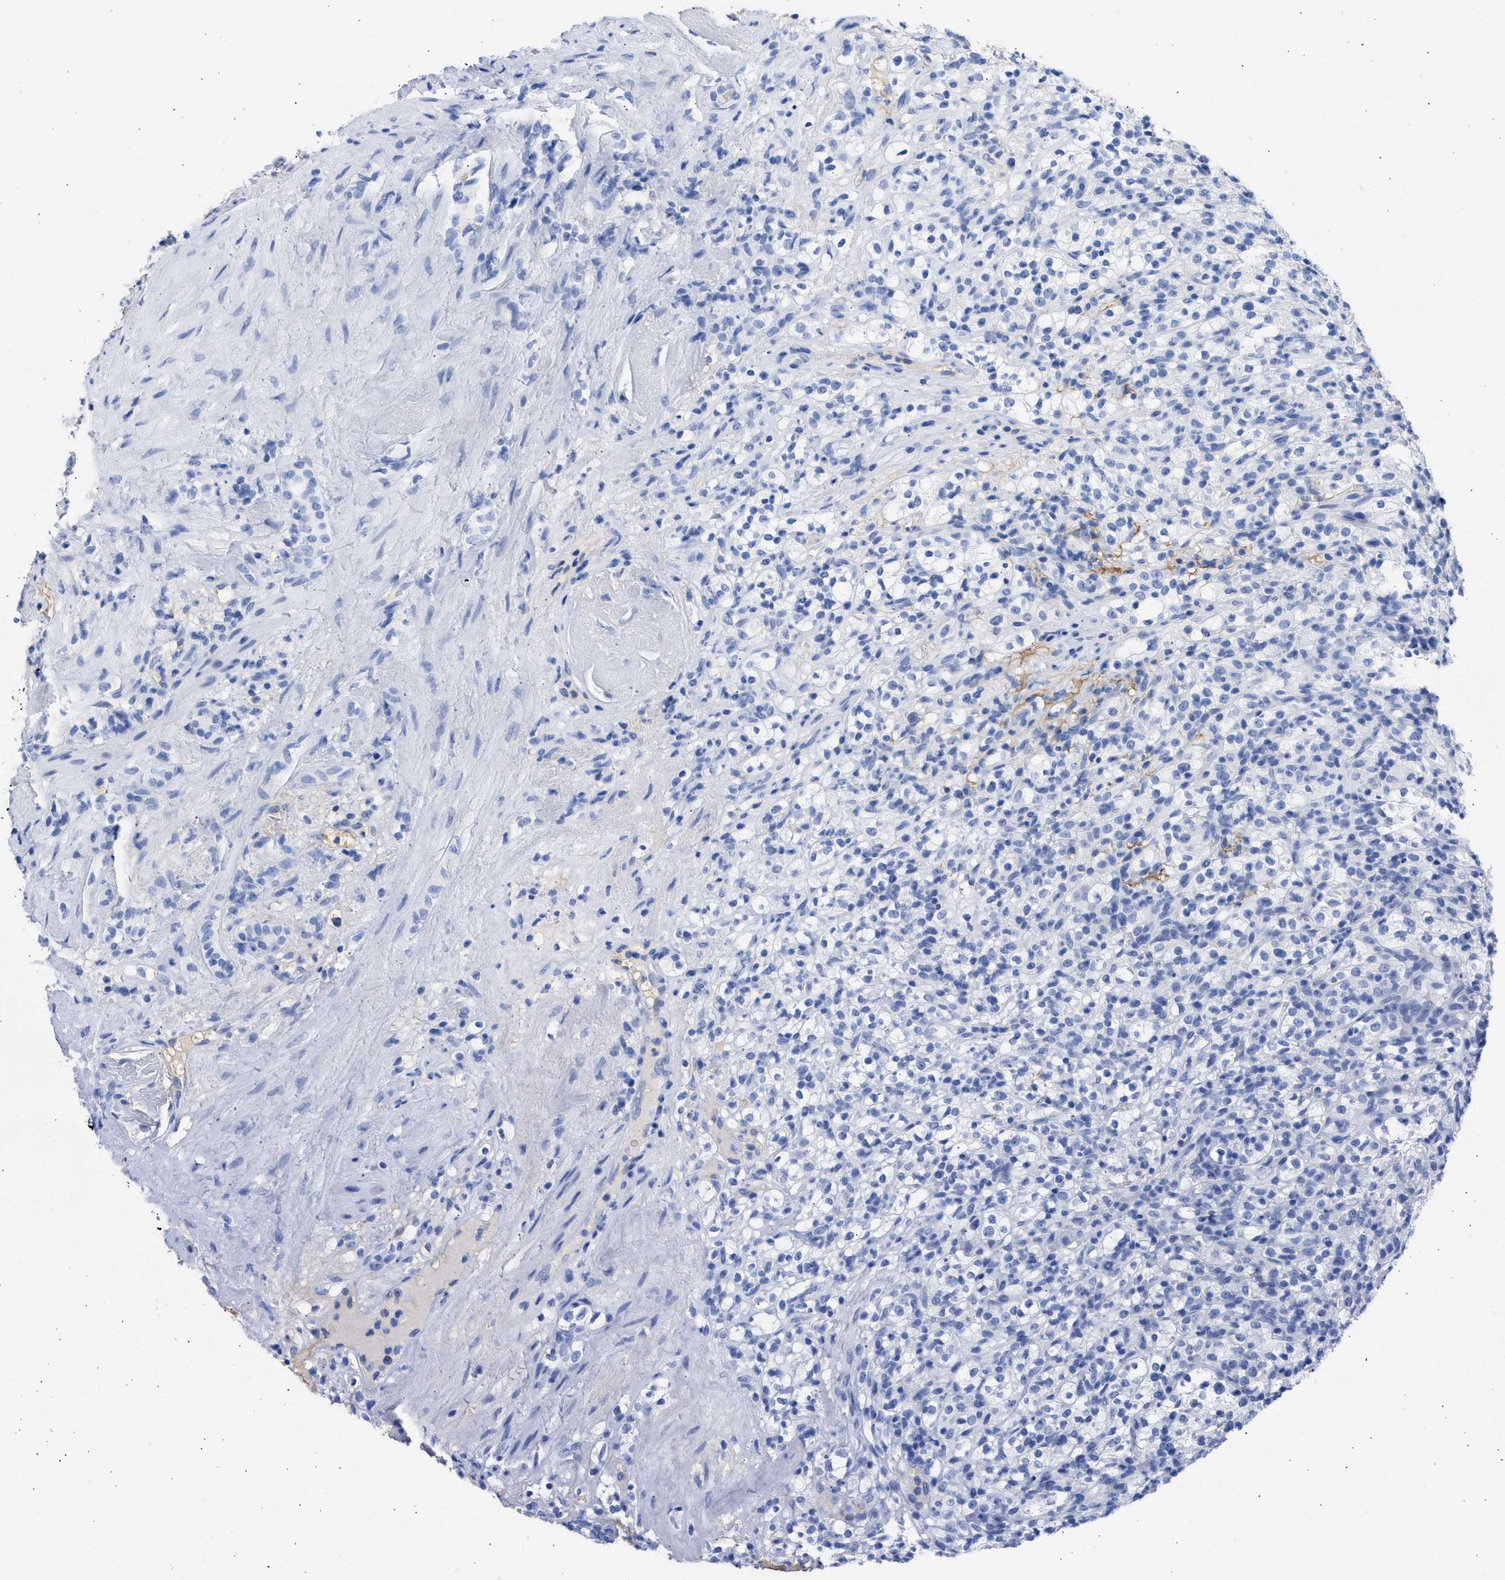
{"staining": {"intensity": "negative", "quantity": "none", "location": "none"}, "tissue": "renal cancer", "cell_type": "Tumor cells", "image_type": "cancer", "snomed": [{"axis": "morphology", "description": "Normal tissue, NOS"}, {"axis": "morphology", "description": "Adenocarcinoma, NOS"}, {"axis": "topography", "description": "Kidney"}], "caption": "IHC of renal adenocarcinoma exhibits no expression in tumor cells.", "gene": "RSPH1", "patient": {"sex": "female", "age": 72}}